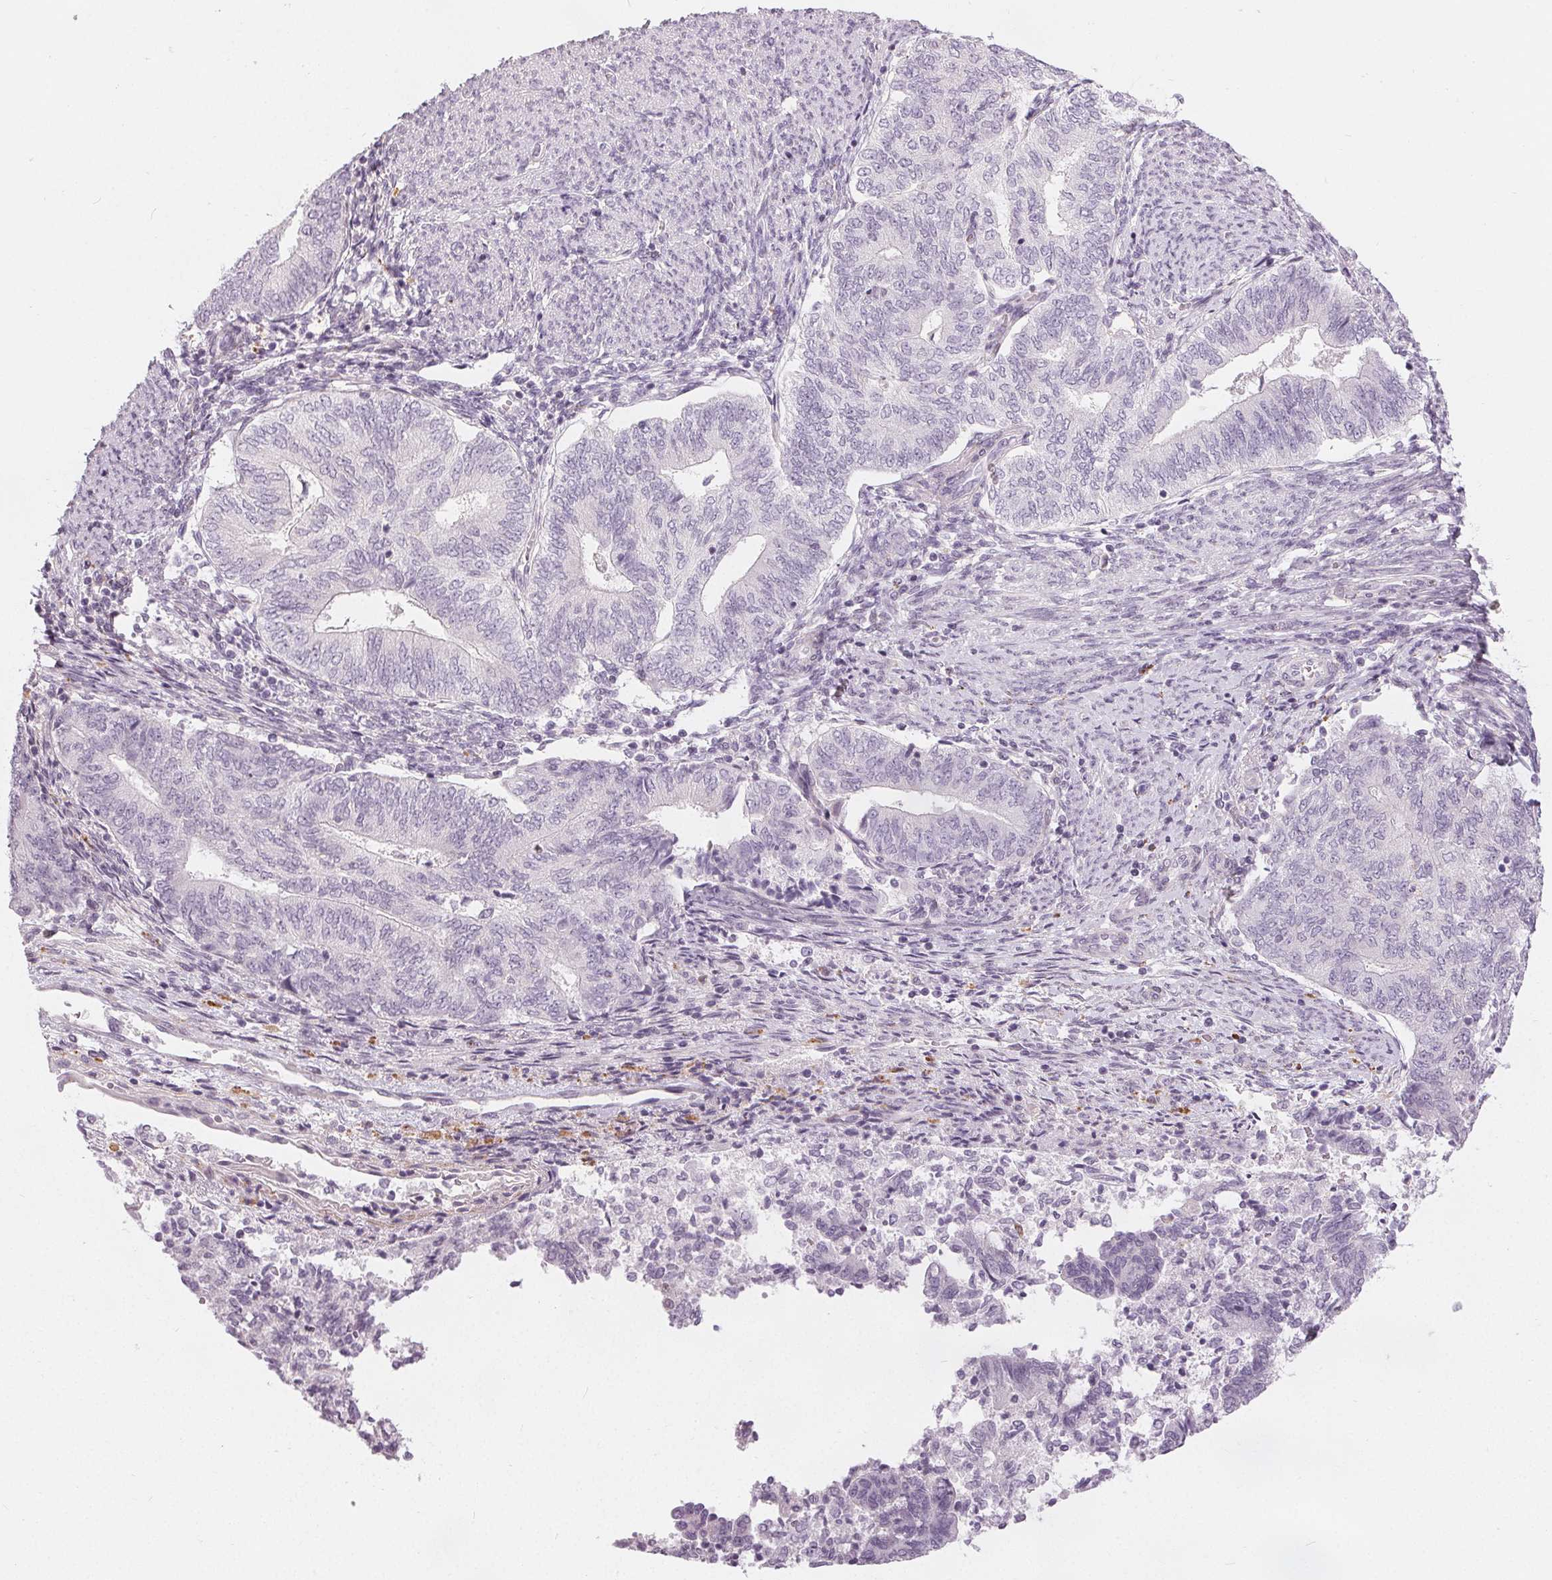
{"staining": {"intensity": "negative", "quantity": "none", "location": "none"}, "tissue": "endometrial cancer", "cell_type": "Tumor cells", "image_type": "cancer", "snomed": [{"axis": "morphology", "description": "Adenocarcinoma, NOS"}, {"axis": "topography", "description": "Endometrium"}], "caption": "This is an IHC histopathology image of endometrial cancer. There is no expression in tumor cells.", "gene": "HOPX", "patient": {"sex": "female", "age": 65}}